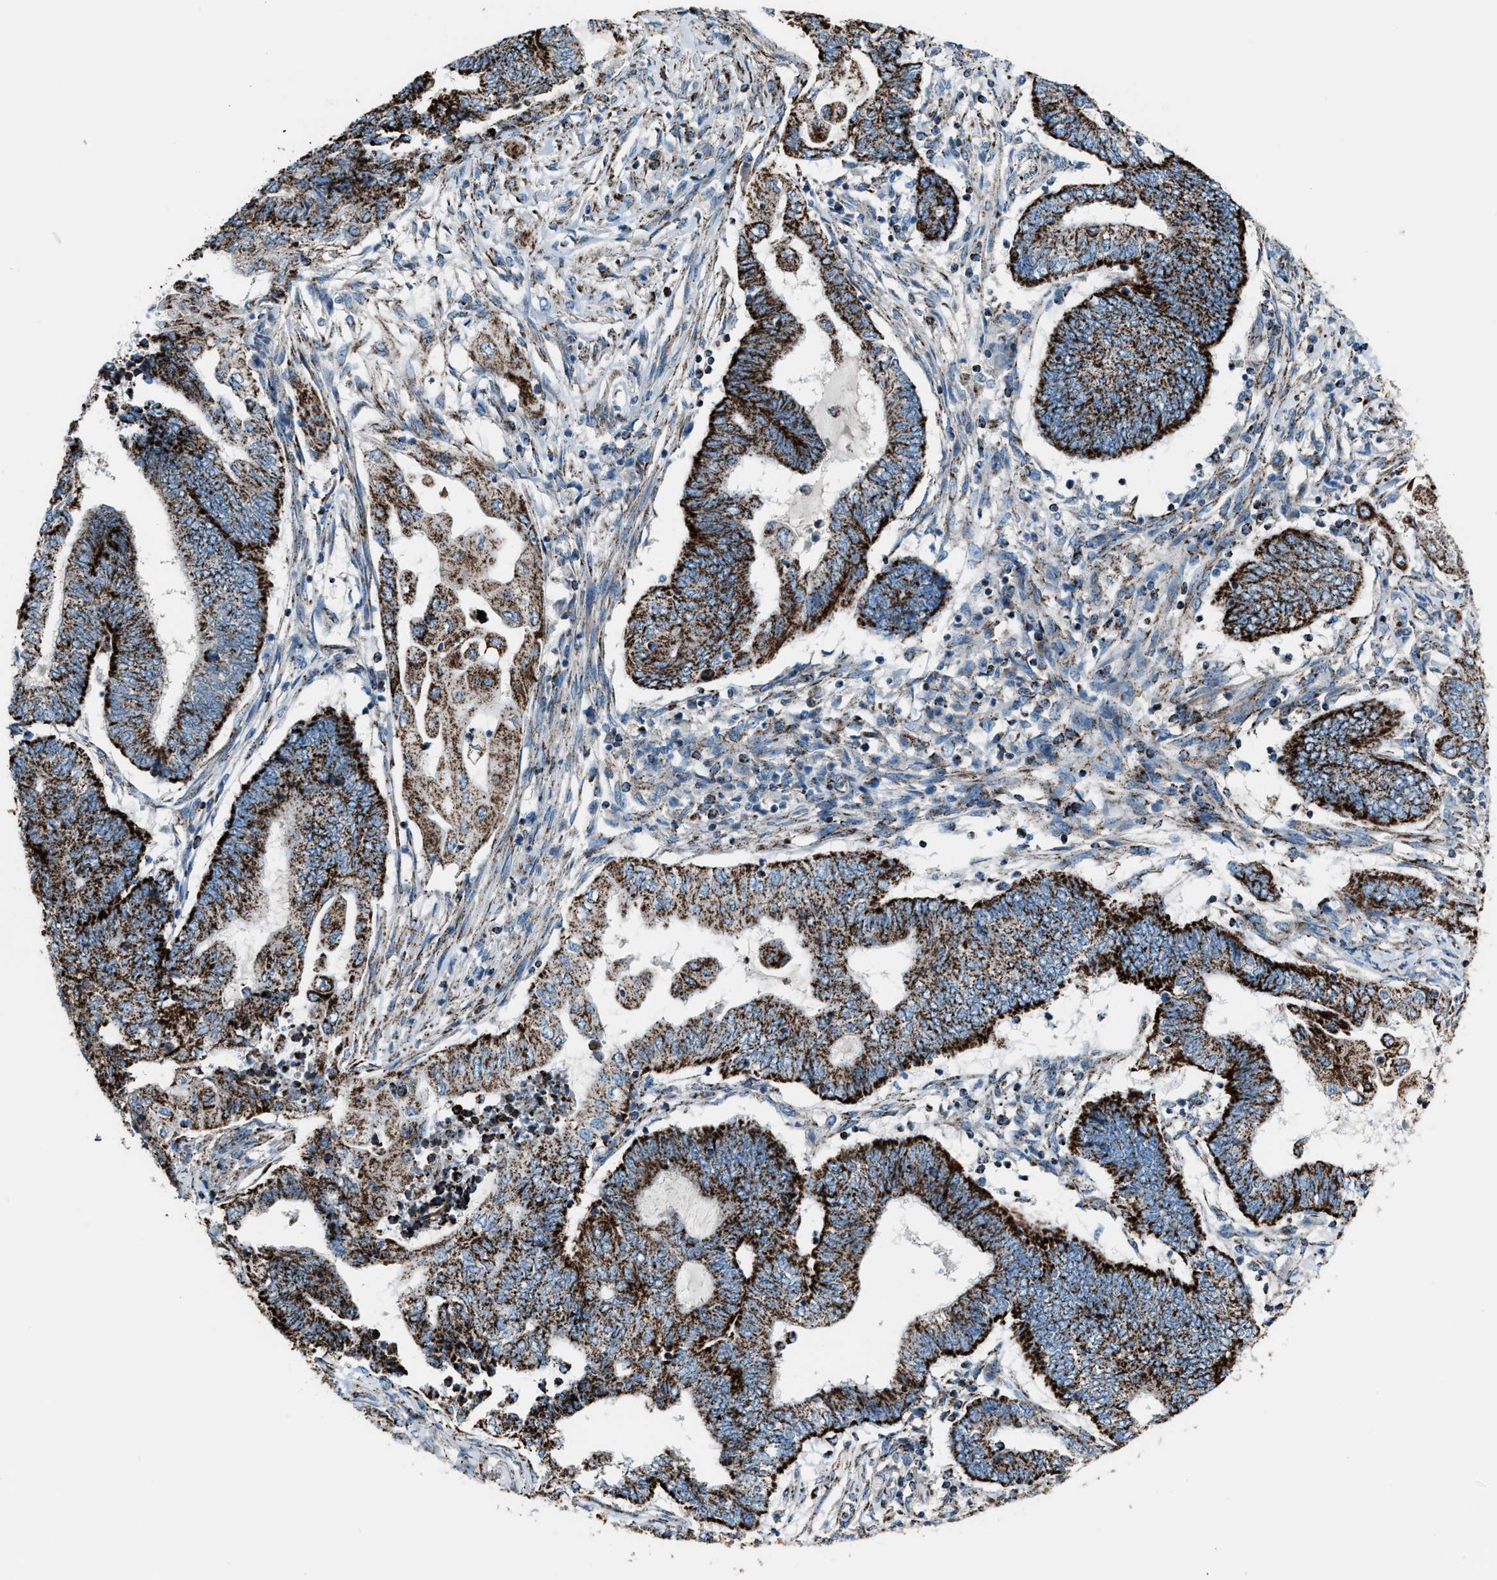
{"staining": {"intensity": "strong", "quantity": ">75%", "location": "cytoplasmic/membranous"}, "tissue": "endometrial cancer", "cell_type": "Tumor cells", "image_type": "cancer", "snomed": [{"axis": "morphology", "description": "Adenocarcinoma, NOS"}, {"axis": "topography", "description": "Uterus"}, {"axis": "topography", "description": "Endometrium"}], "caption": "The image demonstrates immunohistochemical staining of endometrial cancer (adenocarcinoma). There is strong cytoplasmic/membranous expression is seen in about >75% of tumor cells.", "gene": "MDH2", "patient": {"sex": "female", "age": 70}}